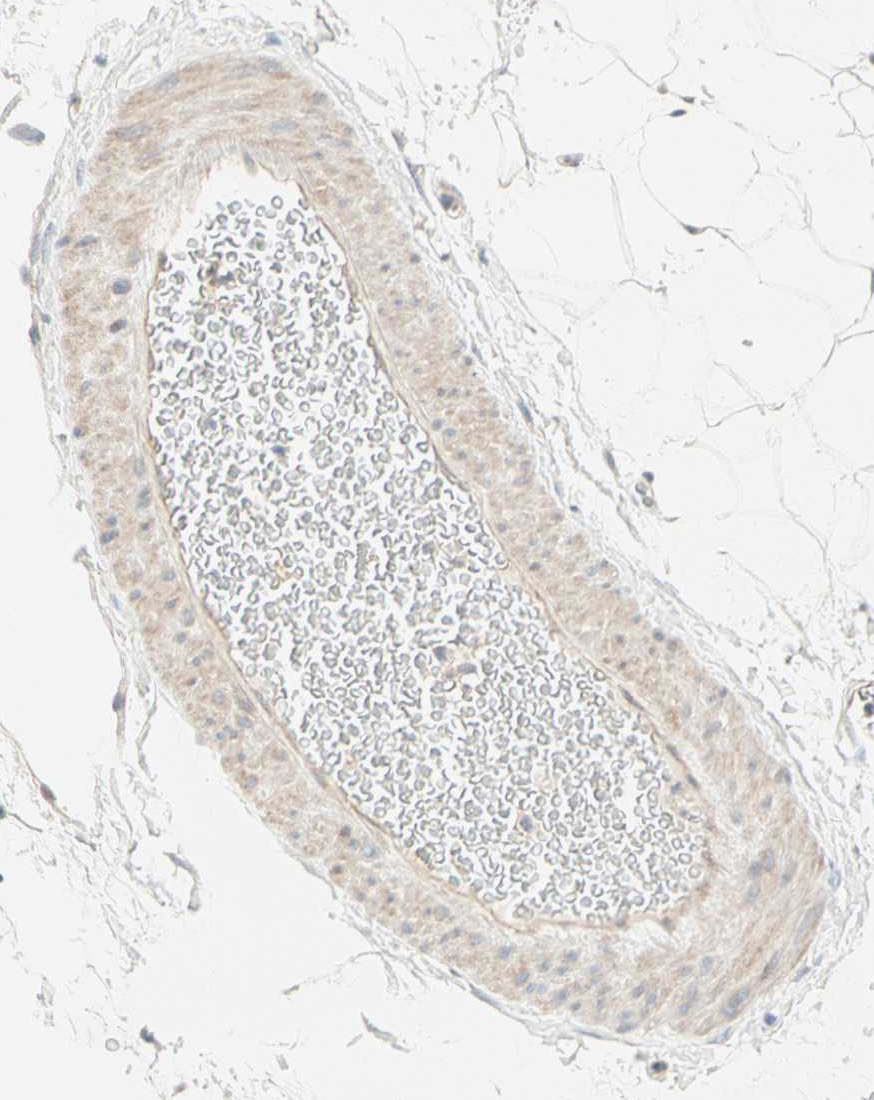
{"staining": {"intensity": "weak", "quantity": "25%-75%", "location": "cytoplasmic/membranous"}, "tissue": "adipose tissue", "cell_type": "Adipocytes", "image_type": "normal", "snomed": [{"axis": "morphology", "description": "Normal tissue, NOS"}, {"axis": "topography", "description": "Soft tissue"}], "caption": "Protein expression analysis of benign adipose tissue exhibits weak cytoplasmic/membranous staining in about 25%-75% of adipocytes. The staining was performed using DAB, with brown indicating positive protein expression. Nuclei are stained blue with hematoxylin.", "gene": "GPR153", "patient": {"sex": "male", "age": 72}}